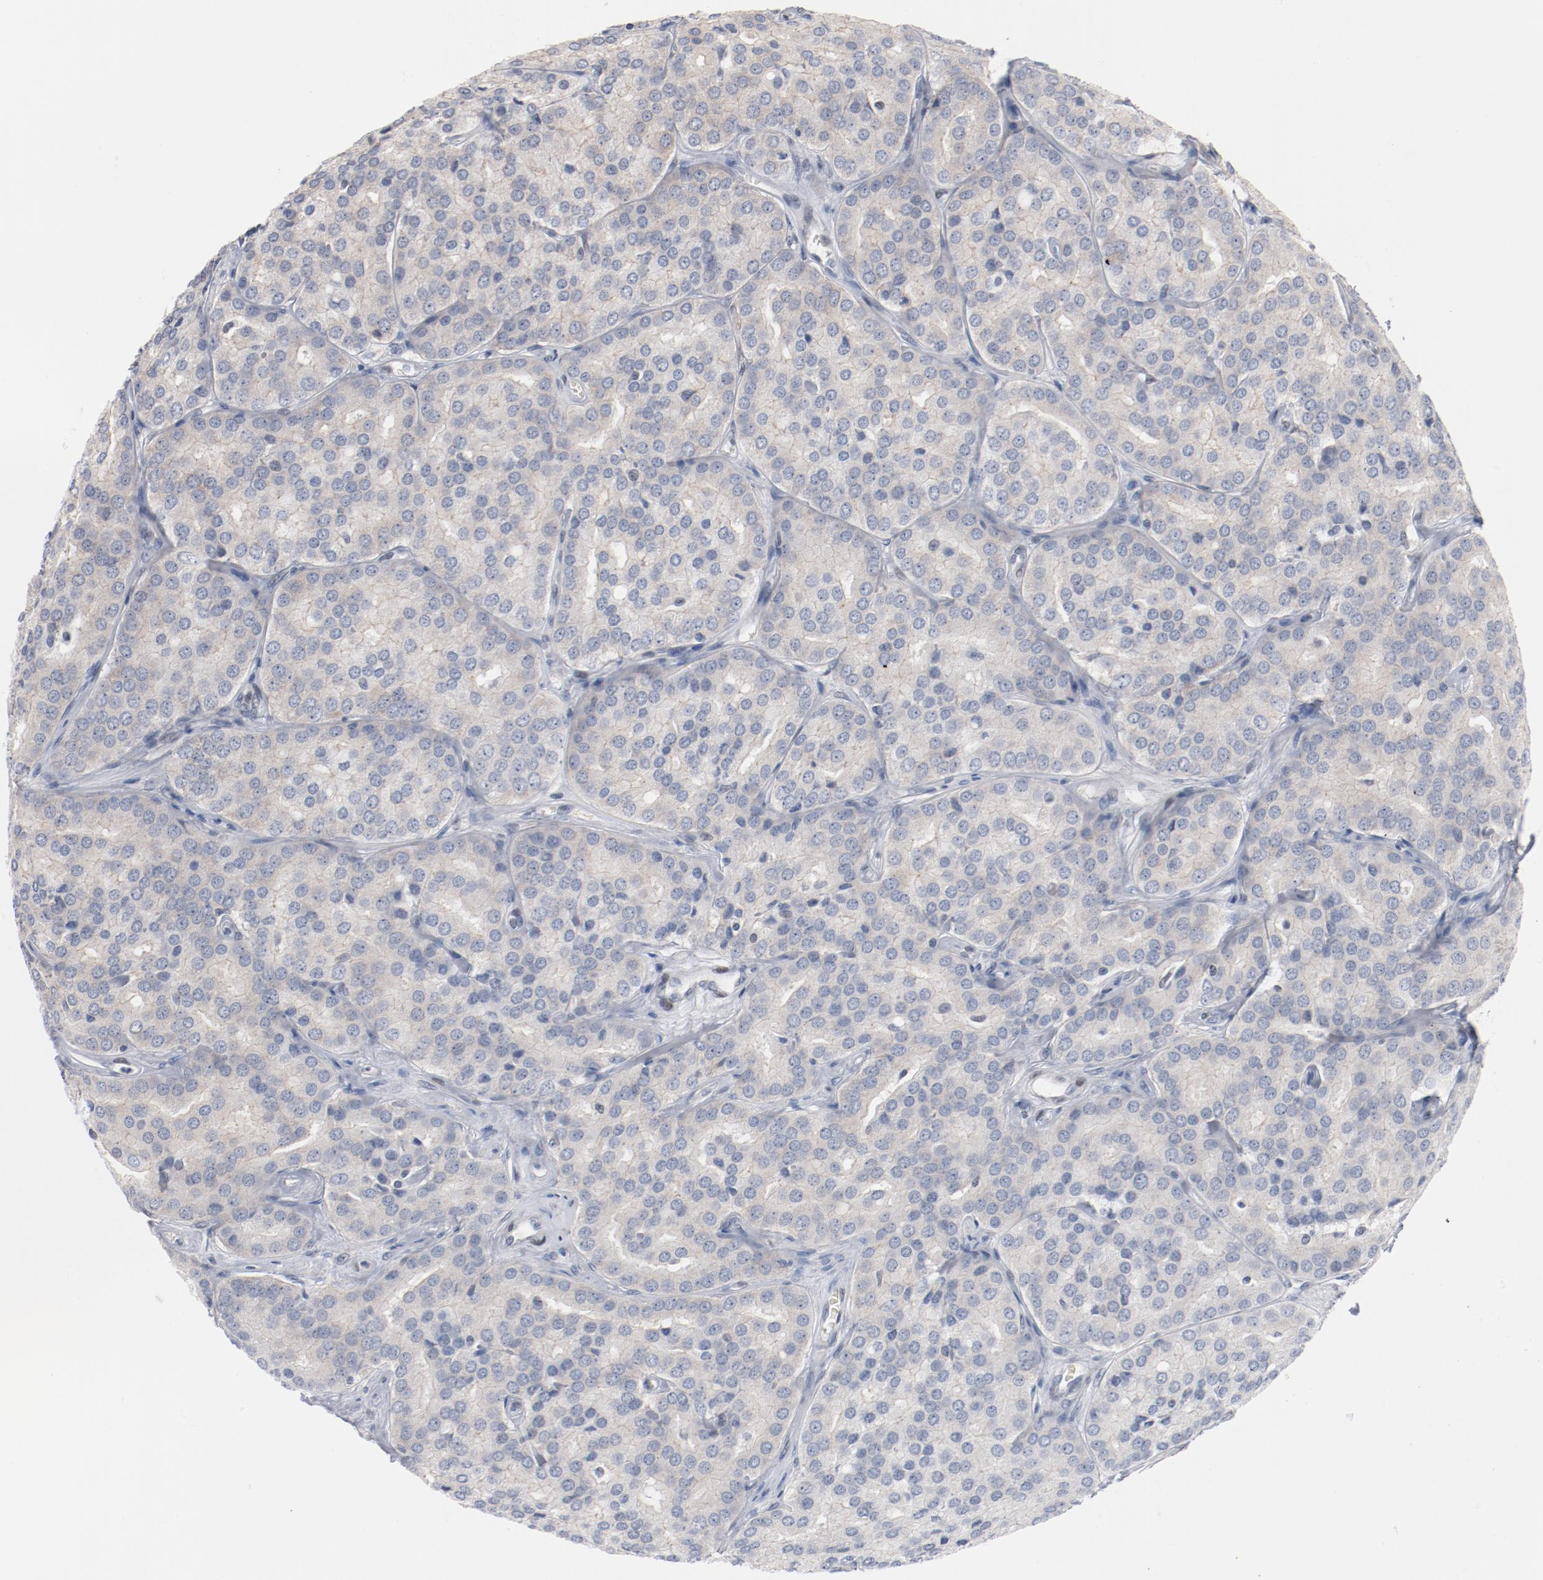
{"staining": {"intensity": "negative", "quantity": "none", "location": "none"}, "tissue": "prostate cancer", "cell_type": "Tumor cells", "image_type": "cancer", "snomed": [{"axis": "morphology", "description": "Adenocarcinoma, High grade"}, {"axis": "topography", "description": "Prostate"}], "caption": "Human prostate cancer stained for a protein using IHC demonstrates no expression in tumor cells.", "gene": "ZEB2", "patient": {"sex": "male", "age": 64}}